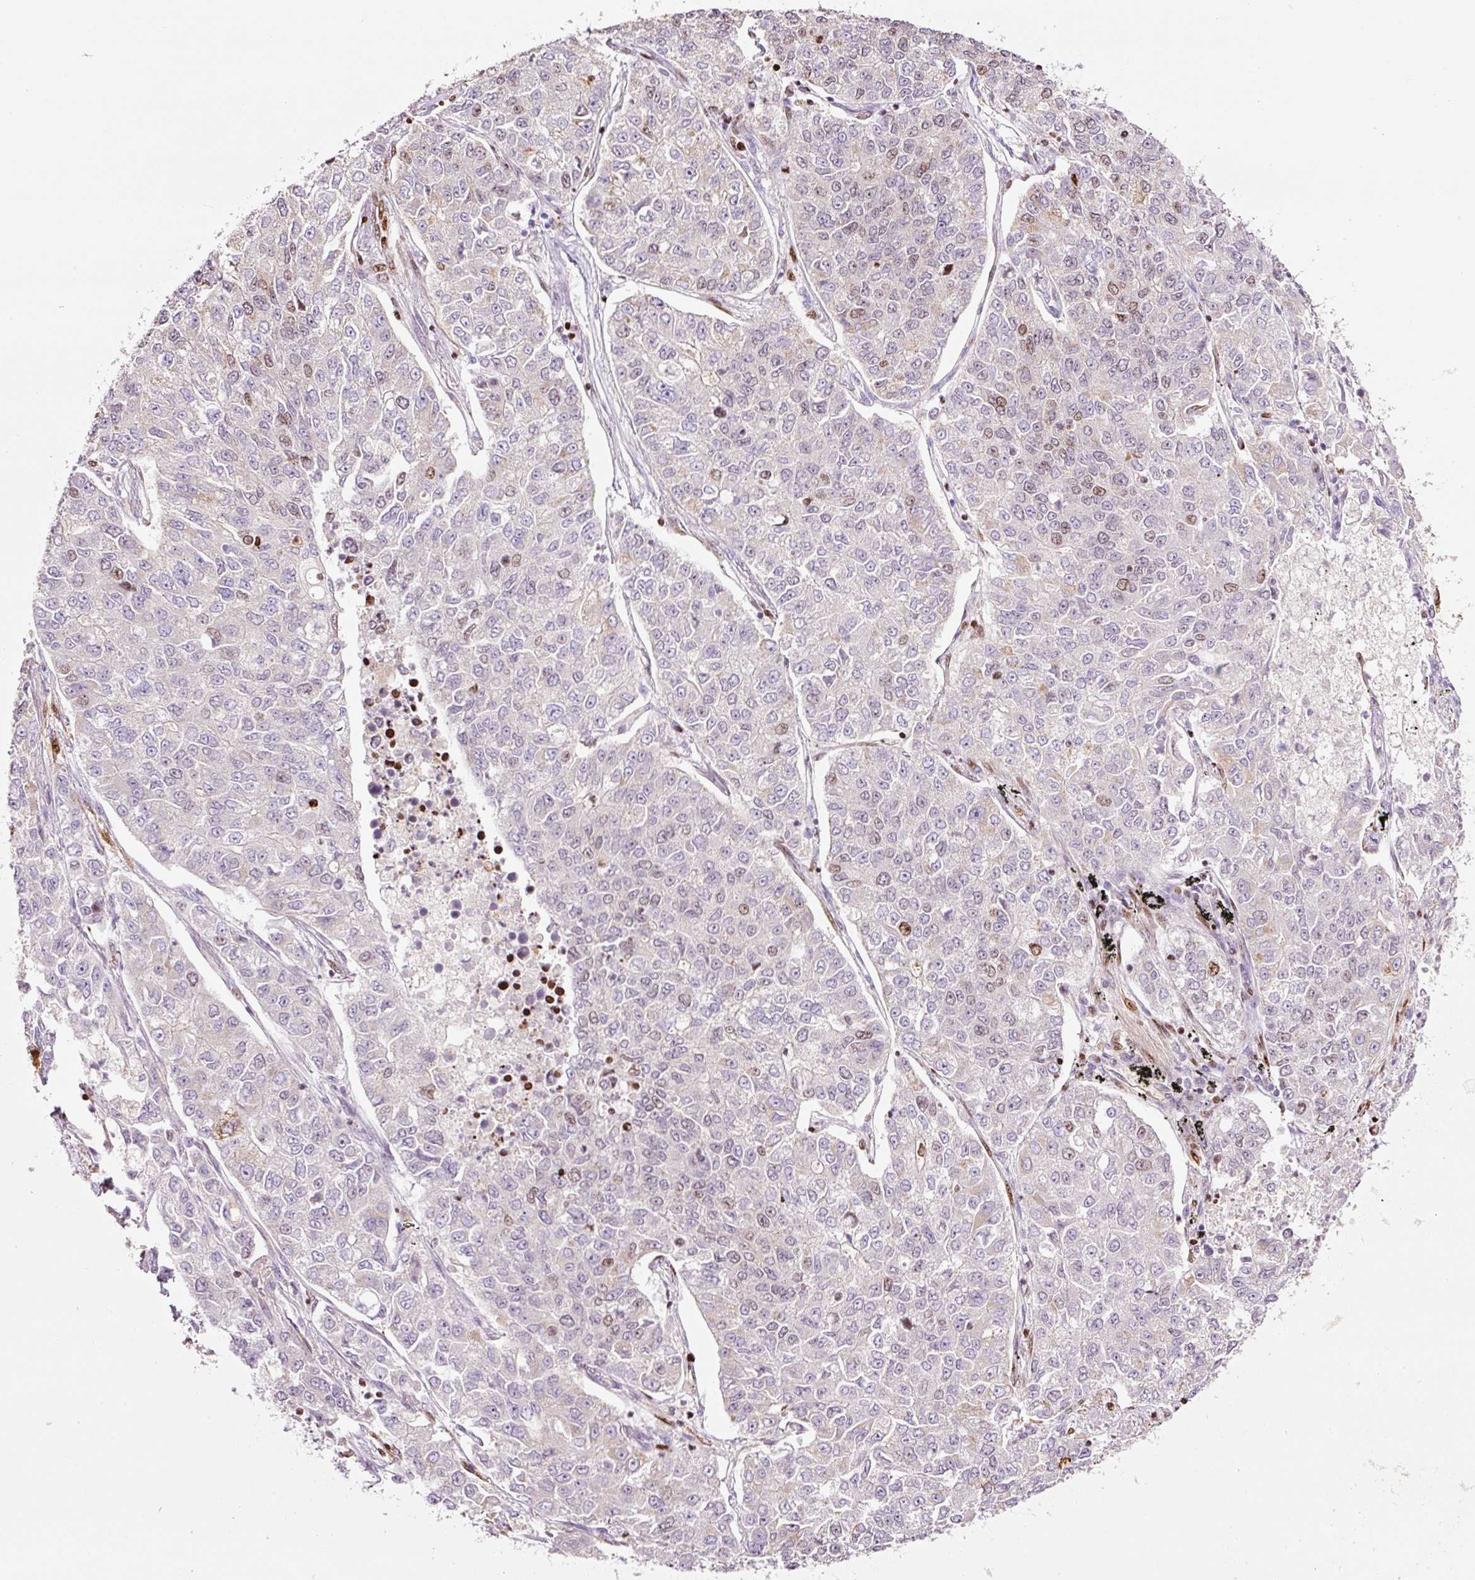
{"staining": {"intensity": "moderate", "quantity": "<25%", "location": "nuclear"}, "tissue": "lung cancer", "cell_type": "Tumor cells", "image_type": "cancer", "snomed": [{"axis": "morphology", "description": "Adenocarcinoma, NOS"}, {"axis": "topography", "description": "Lung"}], "caption": "A brown stain shows moderate nuclear staining of a protein in human adenocarcinoma (lung) tumor cells. Immunohistochemistry (ihc) stains the protein in brown and the nuclei are stained blue.", "gene": "TMEM8B", "patient": {"sex": "male", "age": 49}}